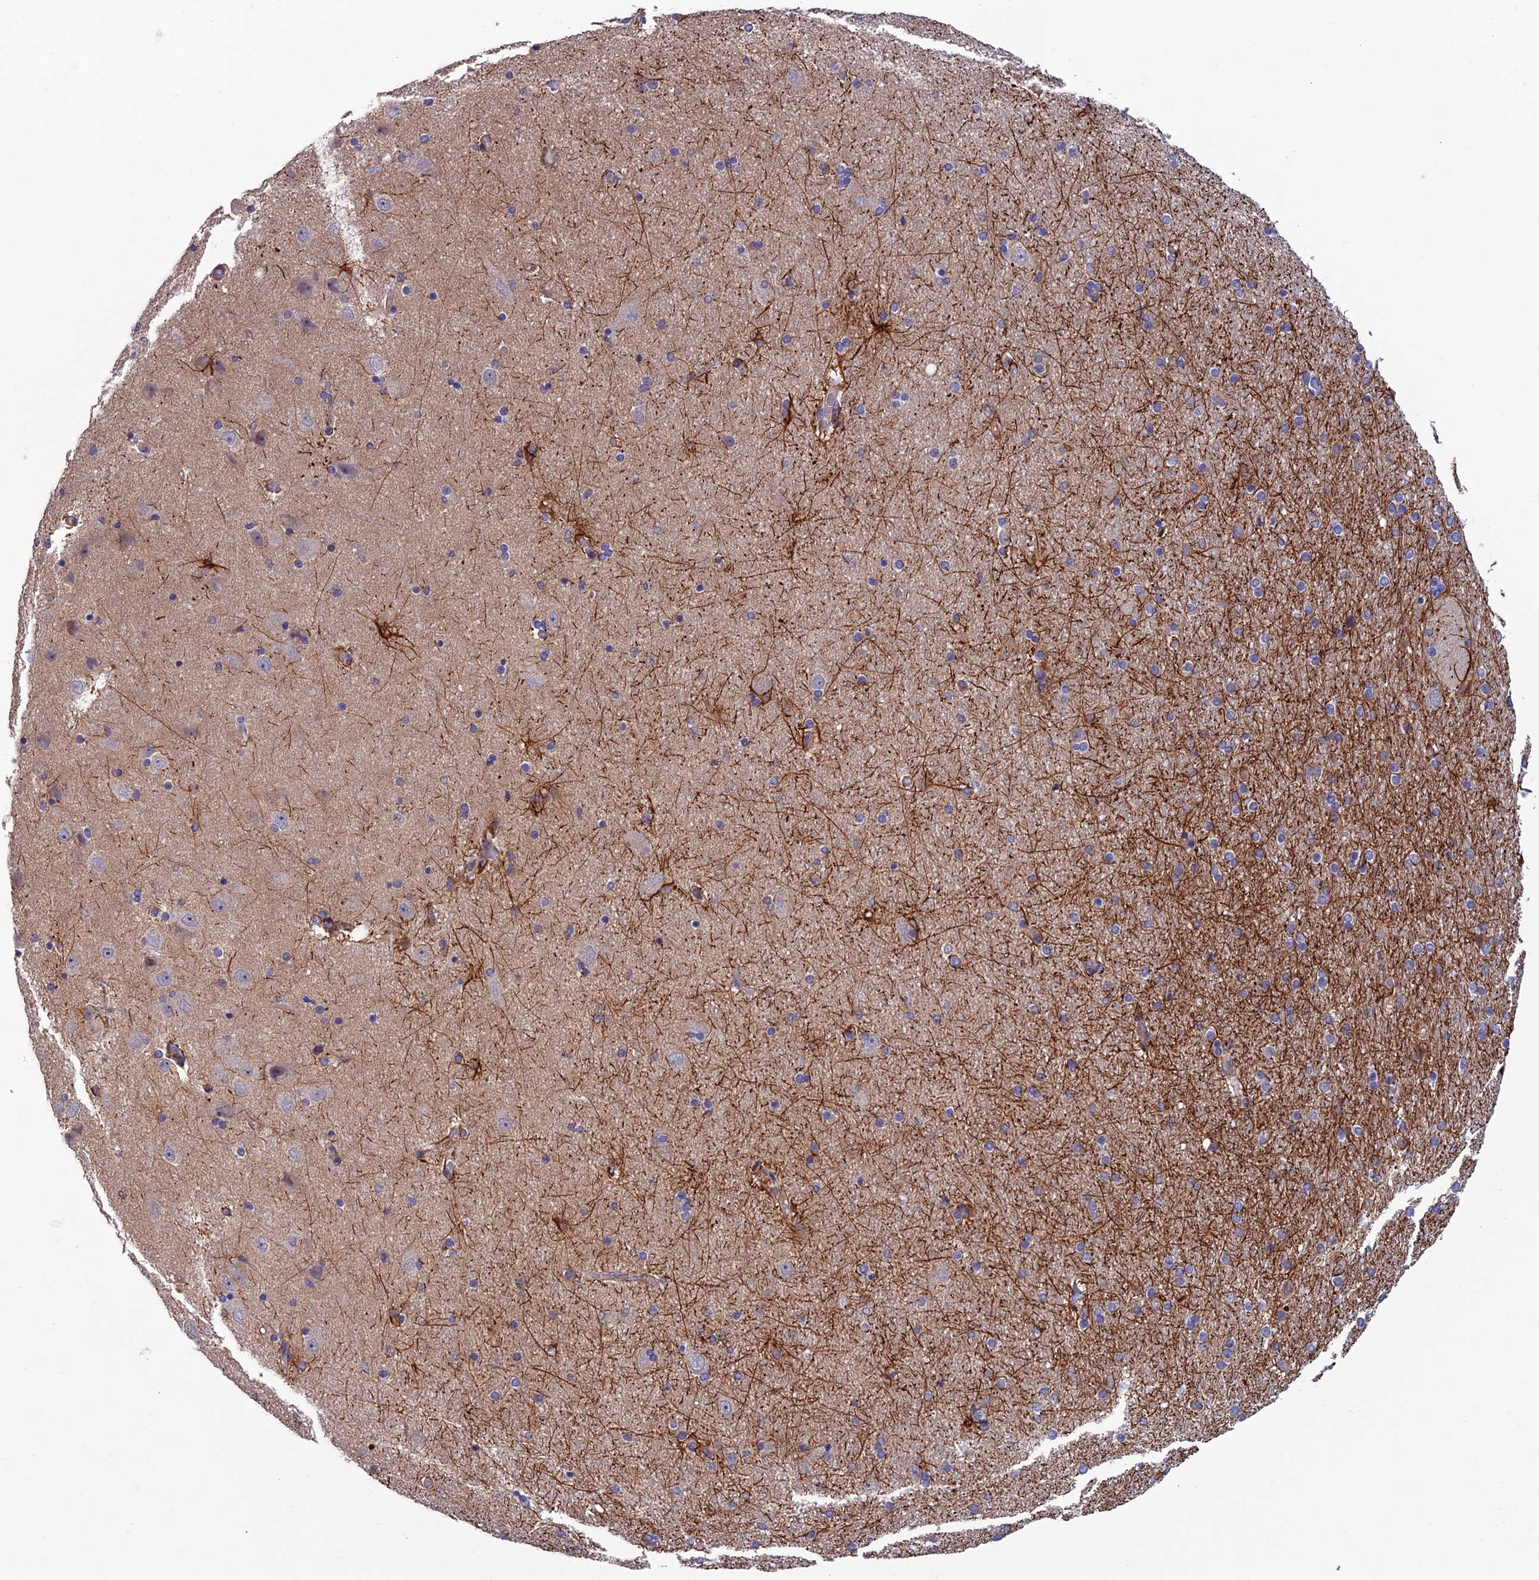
{"staining": {"intensity": "moderate", "quantity": "<25%", "location": "cytoplasmic/membranous"}, "tissue": "hippocampus", "cell_type": "Glial cells", "image_type": "normal", "snomed": [{"axis": "morphology", "description": "Normal tissue, NOS"}, {"axis": "topography", "description": "Hippocampus"}], "caption": "Glial cells exhibit low levels of moderate cytoplasmic/membranous positivity in approximately <25% of cells in unremarkable hippocampus. The staining is performed using DAB brown chromogen to label protein expression. The nuclei are counter-stained blue using hematoxylin.", "gene": "USP37", "patient": {"sex": "female", "age": 54}}